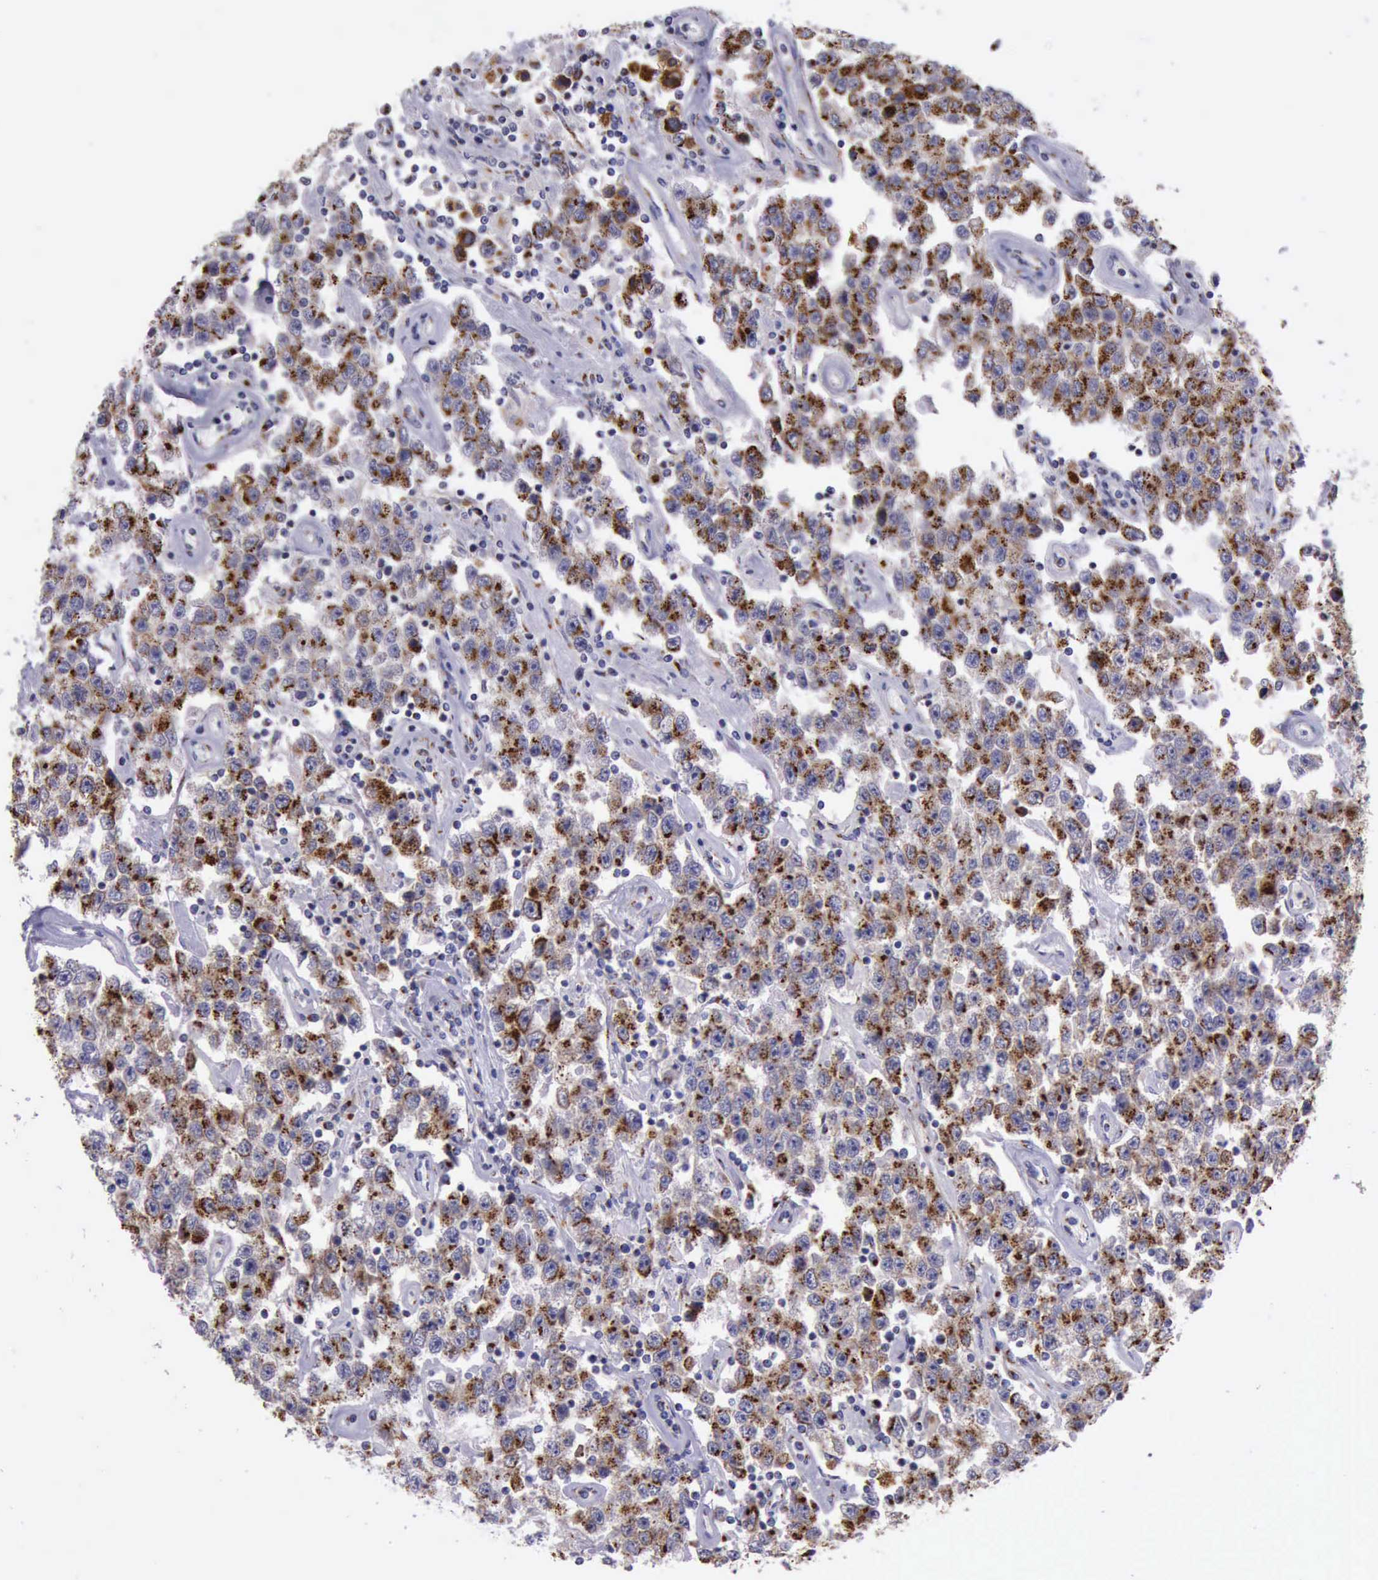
{"staining": {"intensity": "strong", "quantity": ">75%", "location": "cytoplasmic/membranous"}, "tissue": "testis cancer", "cell_type": "Tumor cells", "image_type": "cancer", "snomed": [{"axis": "morphology", "description": "Seminoma, NOS"}, {"axis": "topography", "description": "Testis"}], "caption": "This micrograph exhibits testis seminoma stained with immunohistochemistry (IHC) to label a protein in brown. The cytoplasmic/membranous of tumor cells show strong positivity for the protein. Nuclei are counter-stained blue.", "gene": "GOLGA5", "patient": {"sex": "male", "age": 52}}